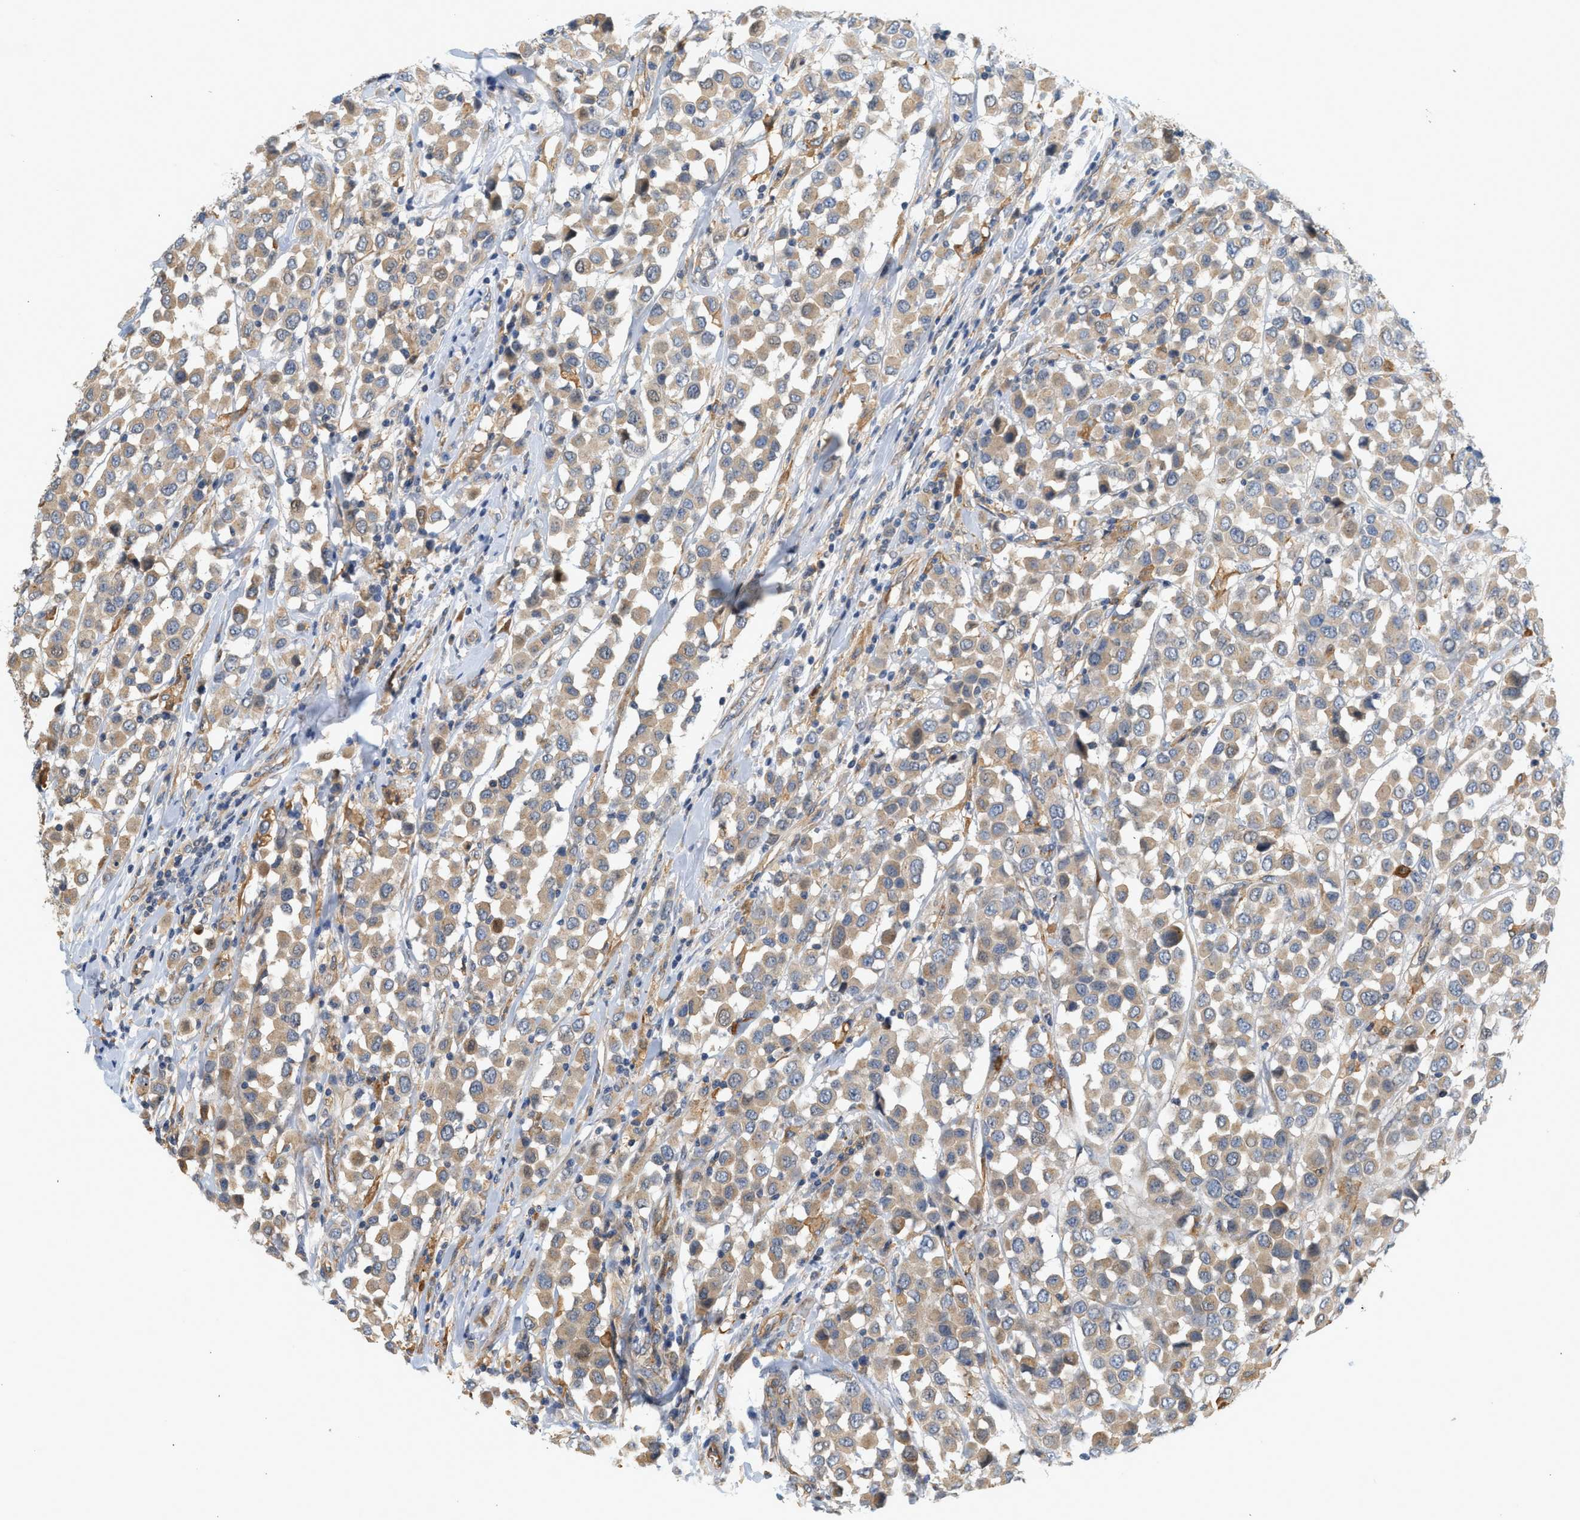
{"staining": {"intensity": "weak", "quantity": ">75%", "location": "cytoplasmic/membranous"}, "tissue": "breast cancer", "cell_type": "Tumor cells", "image_type": "cancer", "snomed": [{"axis": "morphology", "description": "Duct carcinoma"}, {"axis": "topography", "description": "Breast"}], "caption": "Immunohistochemistry (IHC) micrograph of intraductal carcinoma (breast) stained for a protein (brown), which demonstrates low levels of weak cytoplasmic/membranous positivity in about >75% of tumor cells.", "gene": "CTXN1", "patient": {"sex": "female", "age": 61}}